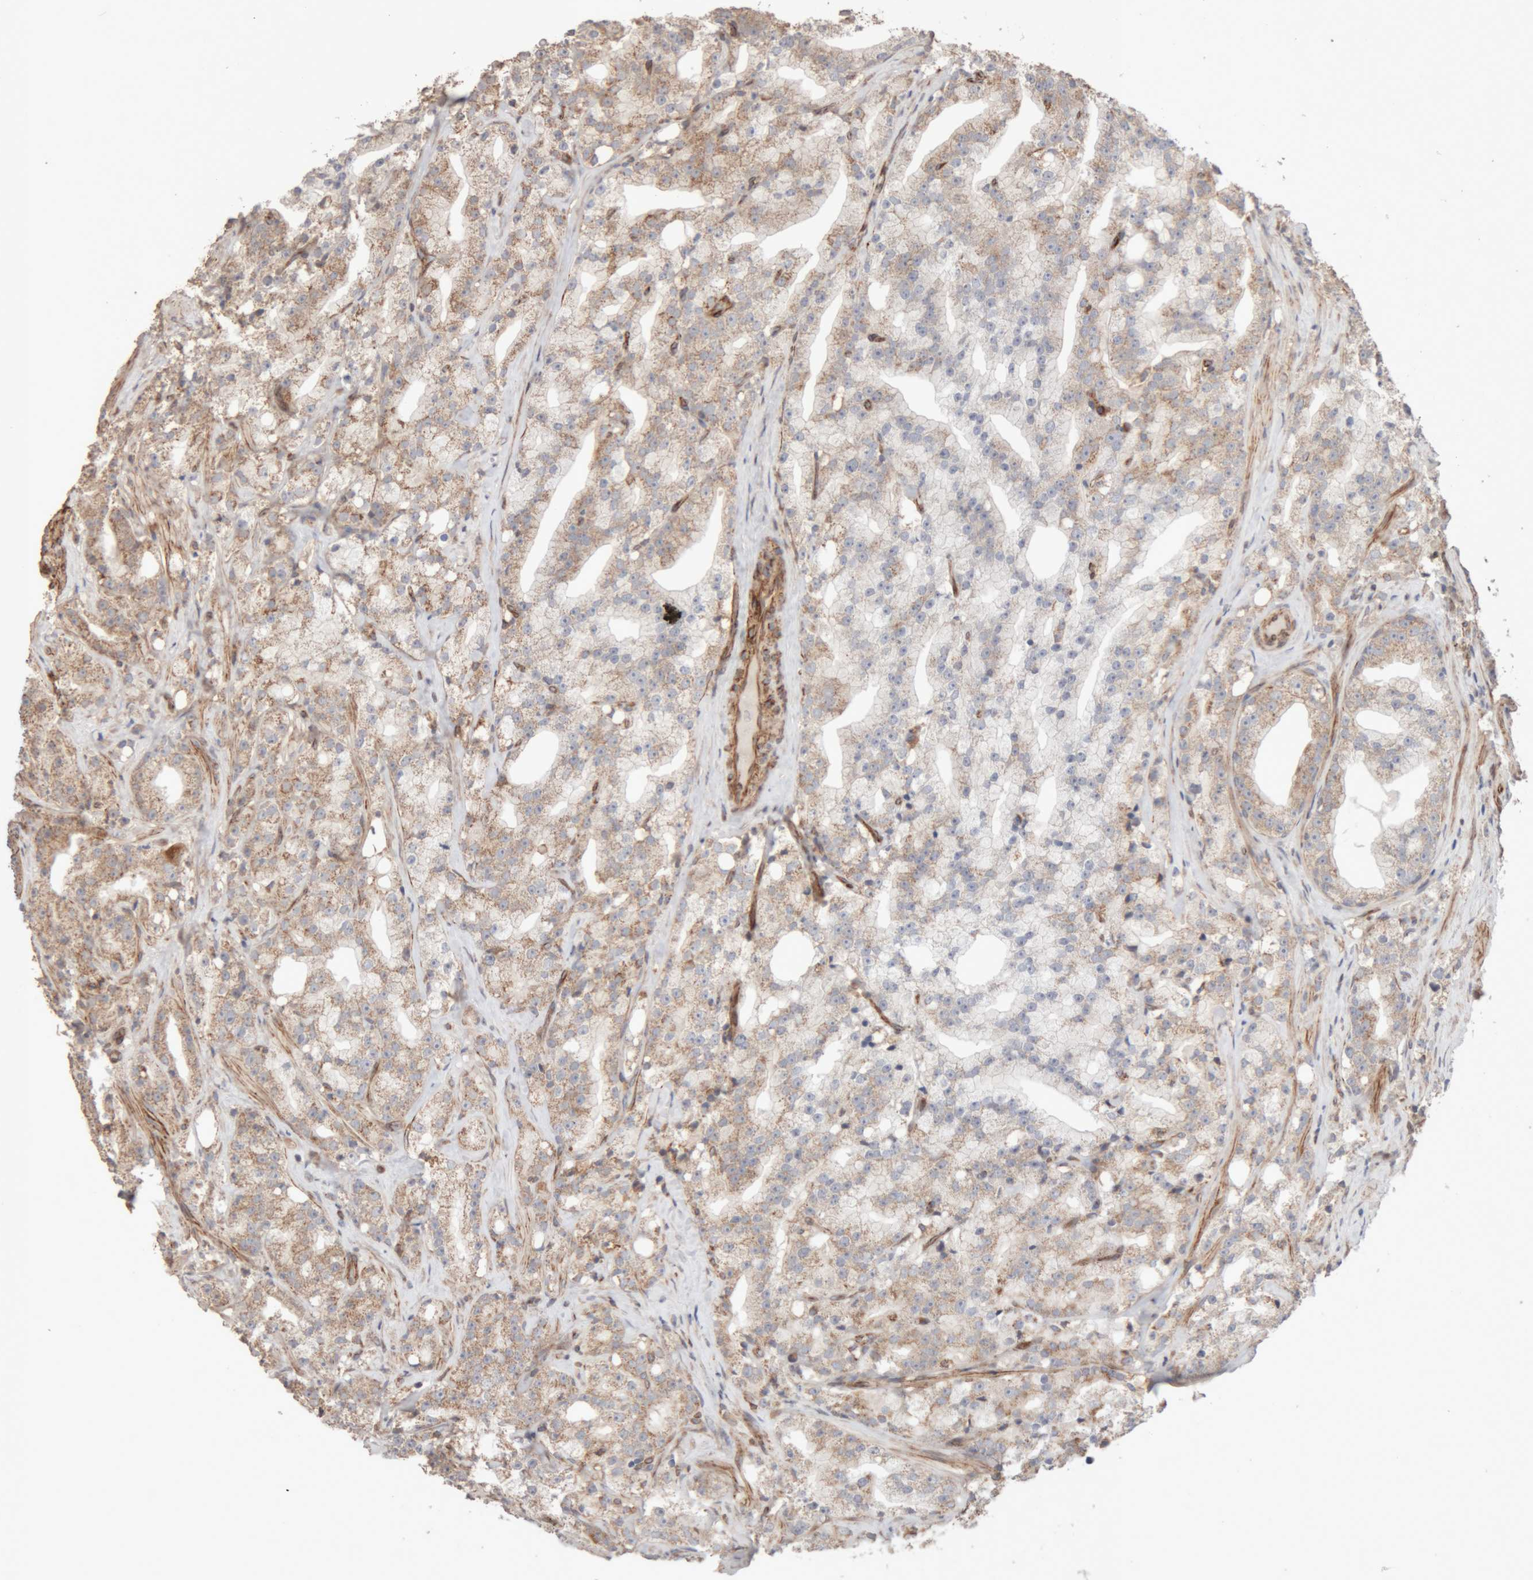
{"staining": {"intensity": "weak", "quantity": ">75%", "location": "cytoplasmic/membranous"}, "tissue": "prostate cancer", "cell_type": "Tumor cells", "image_type": "cancer", "snomed": [{"axis": "morphology", "description": "Adenocarcinoma, High grade"}, {"axis": "topography", "description": "Prostate"}], "caption": "High-power microscopy captured an immunohistochemistry micrograph of prostate cancer (high-grade adenocarcinoma), revealing weak cytoplasmic/membranous positivity in approximately >75% of tumor cells.", "gene": "RAB32", "patient": {"sex": "male", "age": 64}}